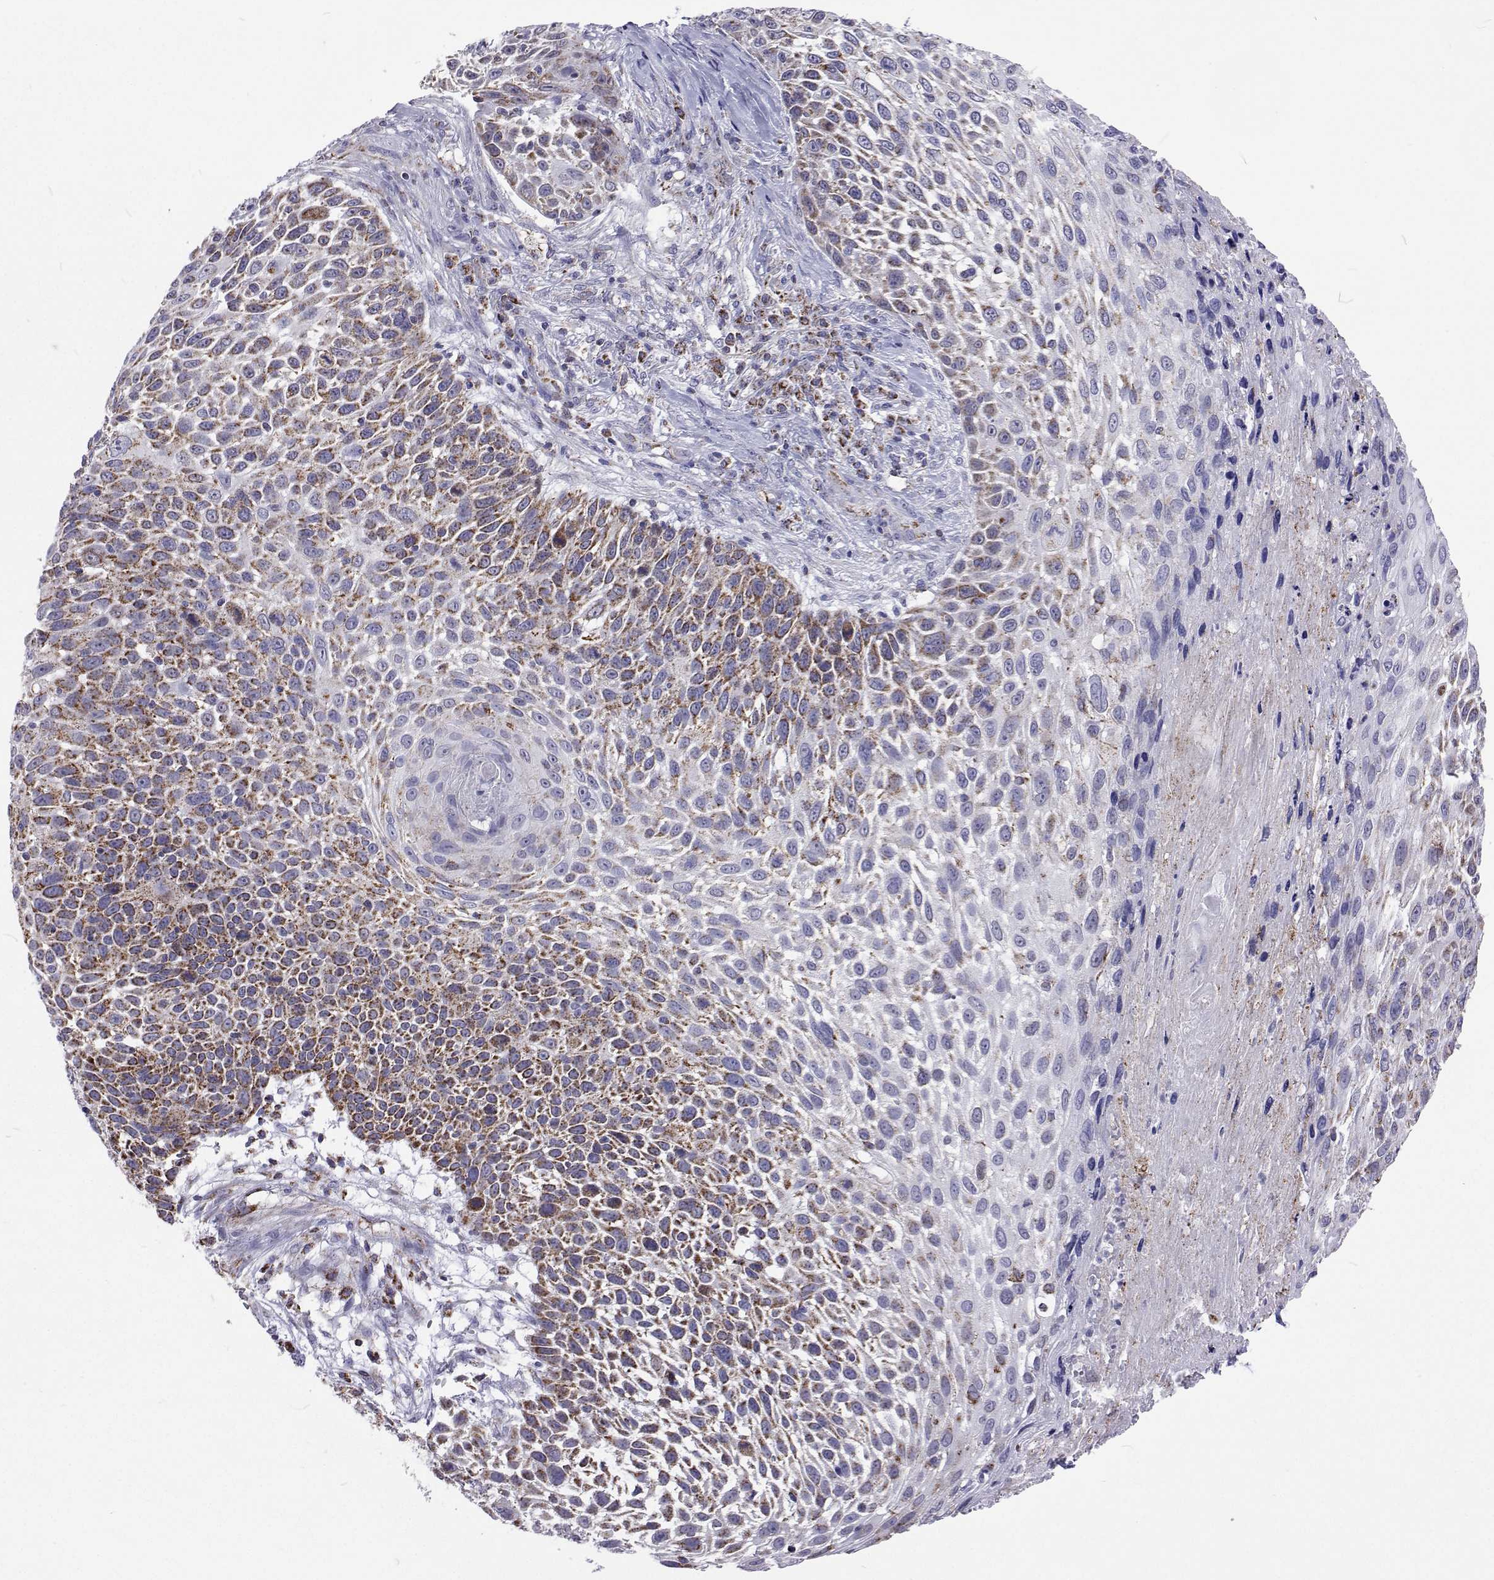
{"staining": {"intensity": "moderate", "quantity": "25%-75%", "location": "cytoplasmic/membranous"}, "tissue": "skin cancer", "cell_type": "Tumor cells", "image_type": "cancer", "snomed": [{"axis": "morphology", "description": "Squamous cell carcinoma, NOS"}, {"axis": "topography", "description": "Skin"}], "caption": "IHC of human skin cancer reveals medium levels of moderate cytoplasmic/membranous expression in about 25%-75% of tumor cells.", "gene": "MCCC2", "patient": {"sex": "male", "age": 92}}